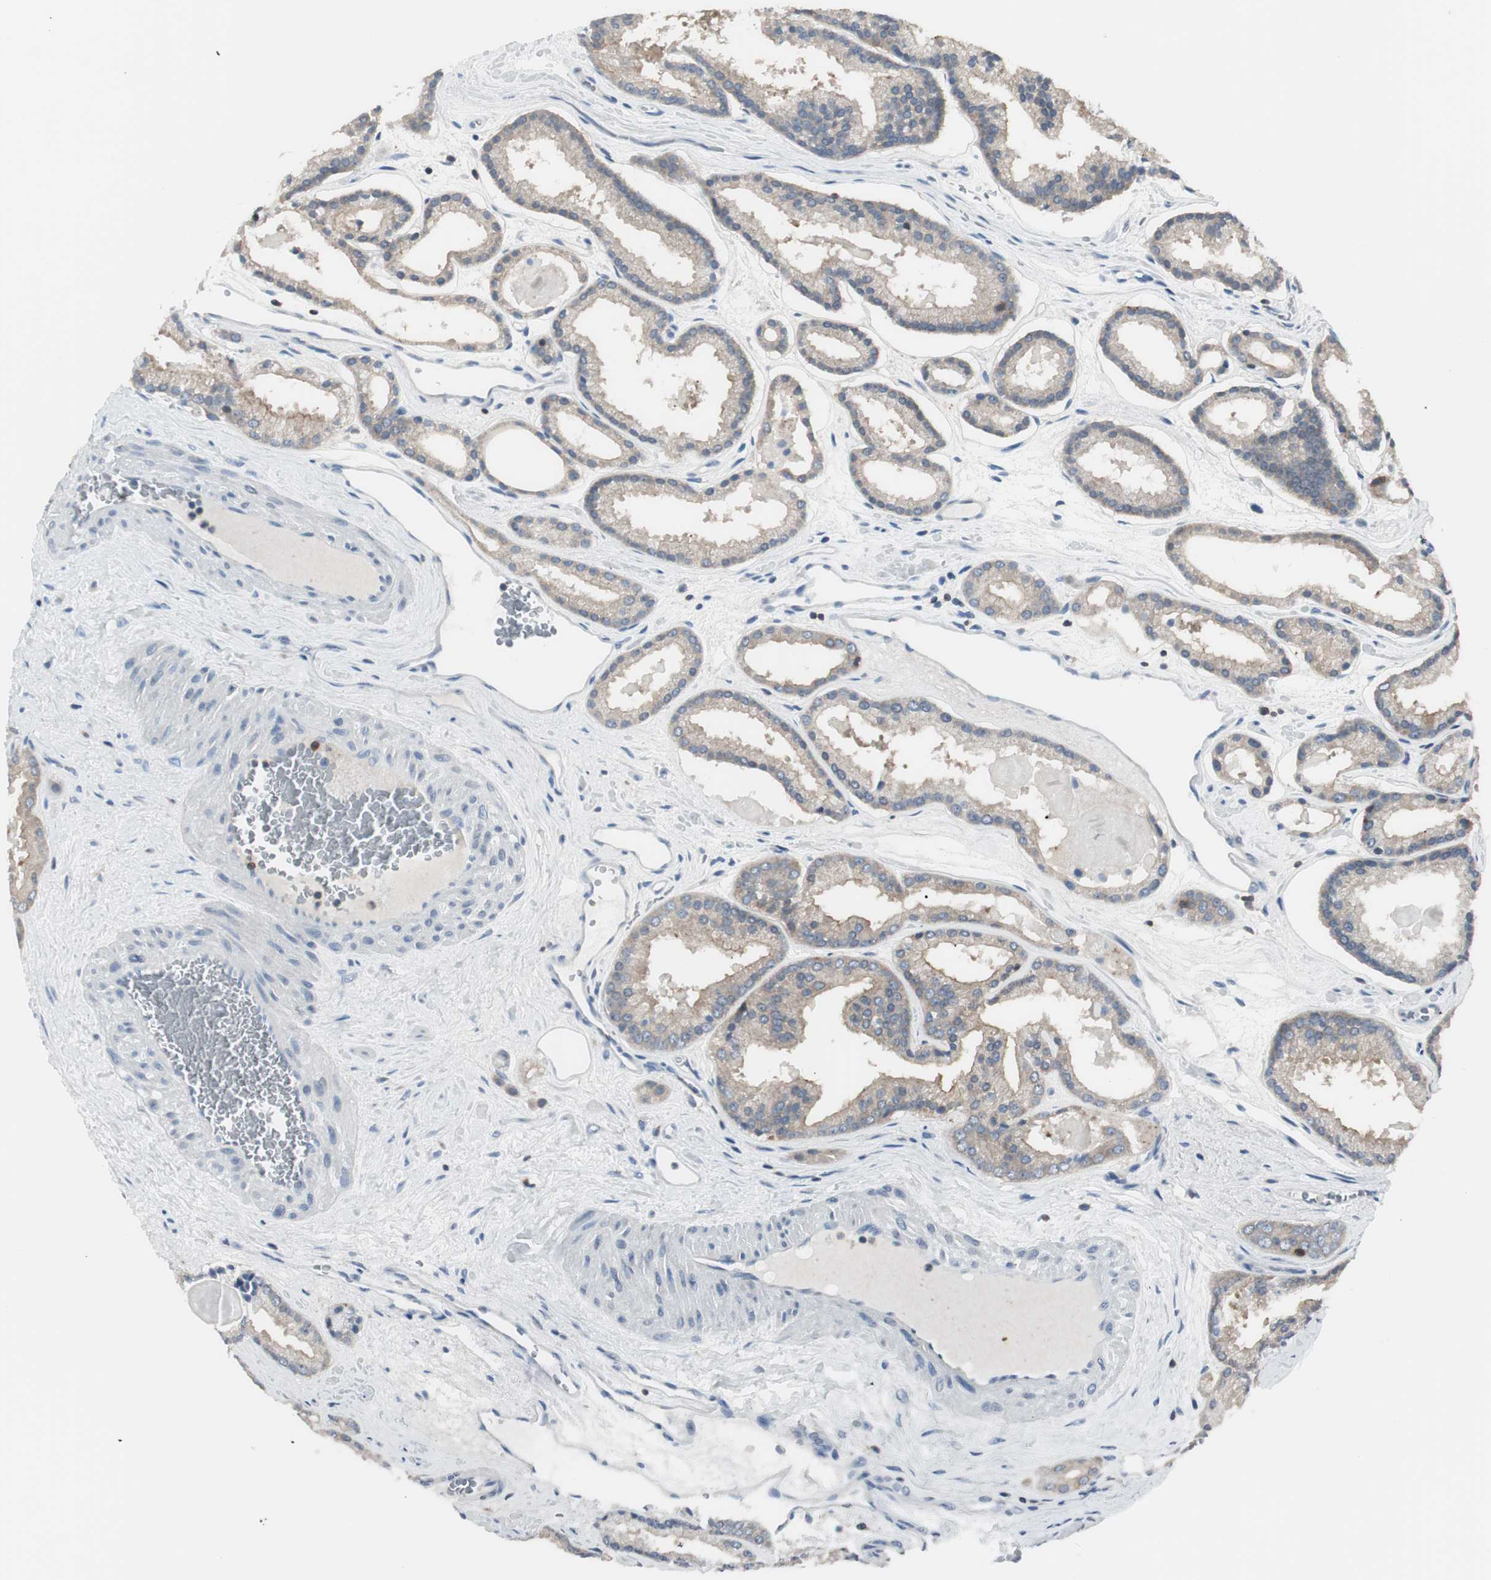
{"staining": {"intensity": "moderate", "quantity": ">75%", "location": "cytoplasmic/membranous"}, "tissue": "prostate cancer", "cell_type": "Tumor cells", "image_type": "cancer", "snomed": [{"axis": "morphology", "description": "Adenocarcinoma, Low grade"}, {"axis": "topography", "description": "Prostate"}], "caption": "Prostate adenocarcinoma (low-grade) stained for a protein (brown) displays moderate cytoplasmic/membranous positive expression in about >75% of tumor cells.", "gene": "SLC9A3R1", "patient": {"sex": "male", "age": 59}}